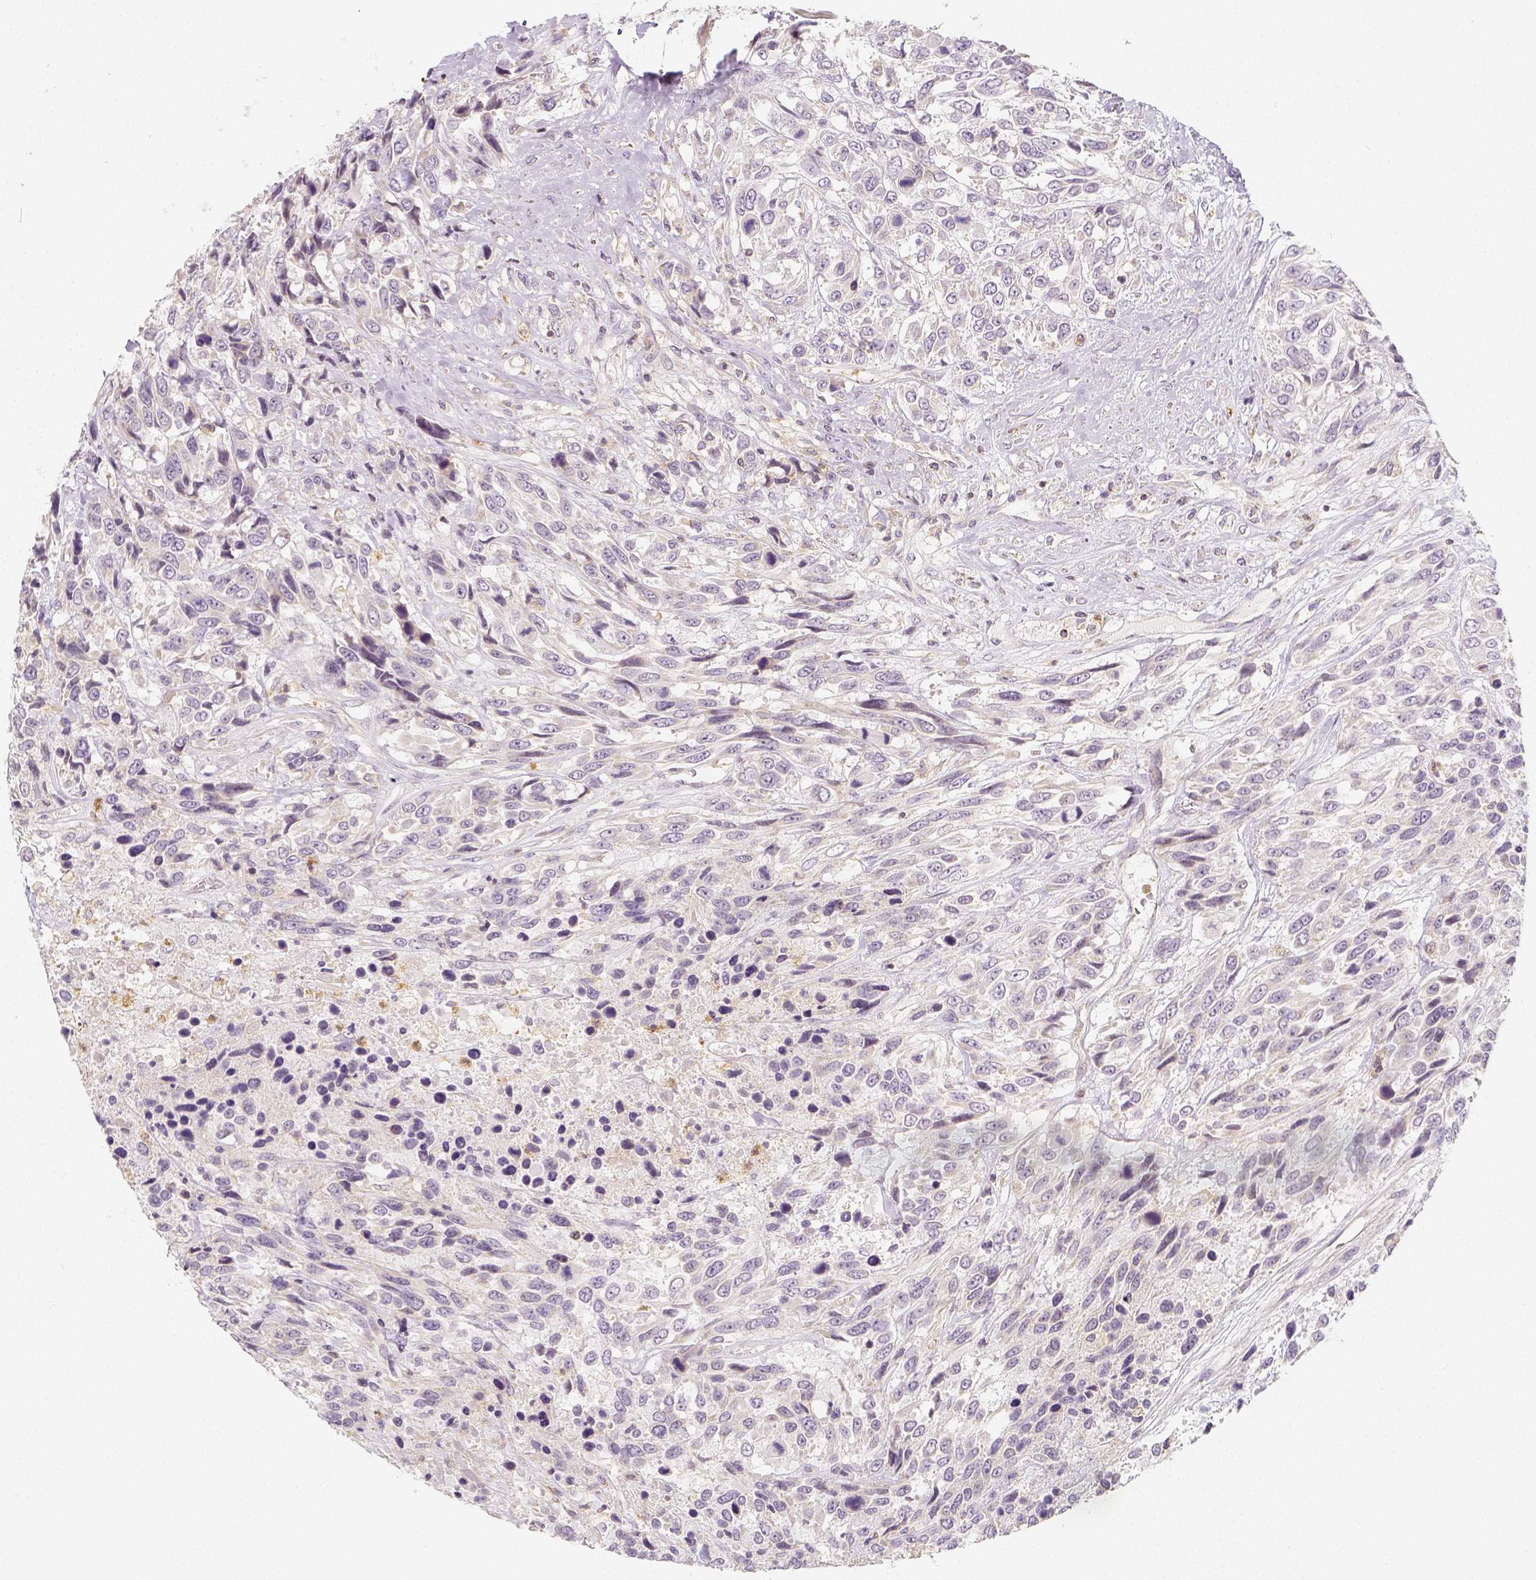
{"staining": {"intensity": "negative", "quantity": "none", "location": "none"}, "tissue": "urothelial cancer", "cell_type": "Tumor cells", "image_type": "cancer", "snomed": [{"axis": "morphology", "description": "Urothelial carcinoma, High grade"}, {"axis": "topography", "description": "Urinary bladder"}], "caption": "A high-resolution histopathology image shows immunohistochemistry (IHC) staining of urothelial carcinoma (high-grade), which demonstrates no significant staining in tumor cells. The staining is performed using DAB (3,3'-diaminobenzidine) brown chromogen with nuclei counter-stained in using hematoxylin.", "gene": "PTPRJ", "patient": {"sex": "female", "age": 70}}